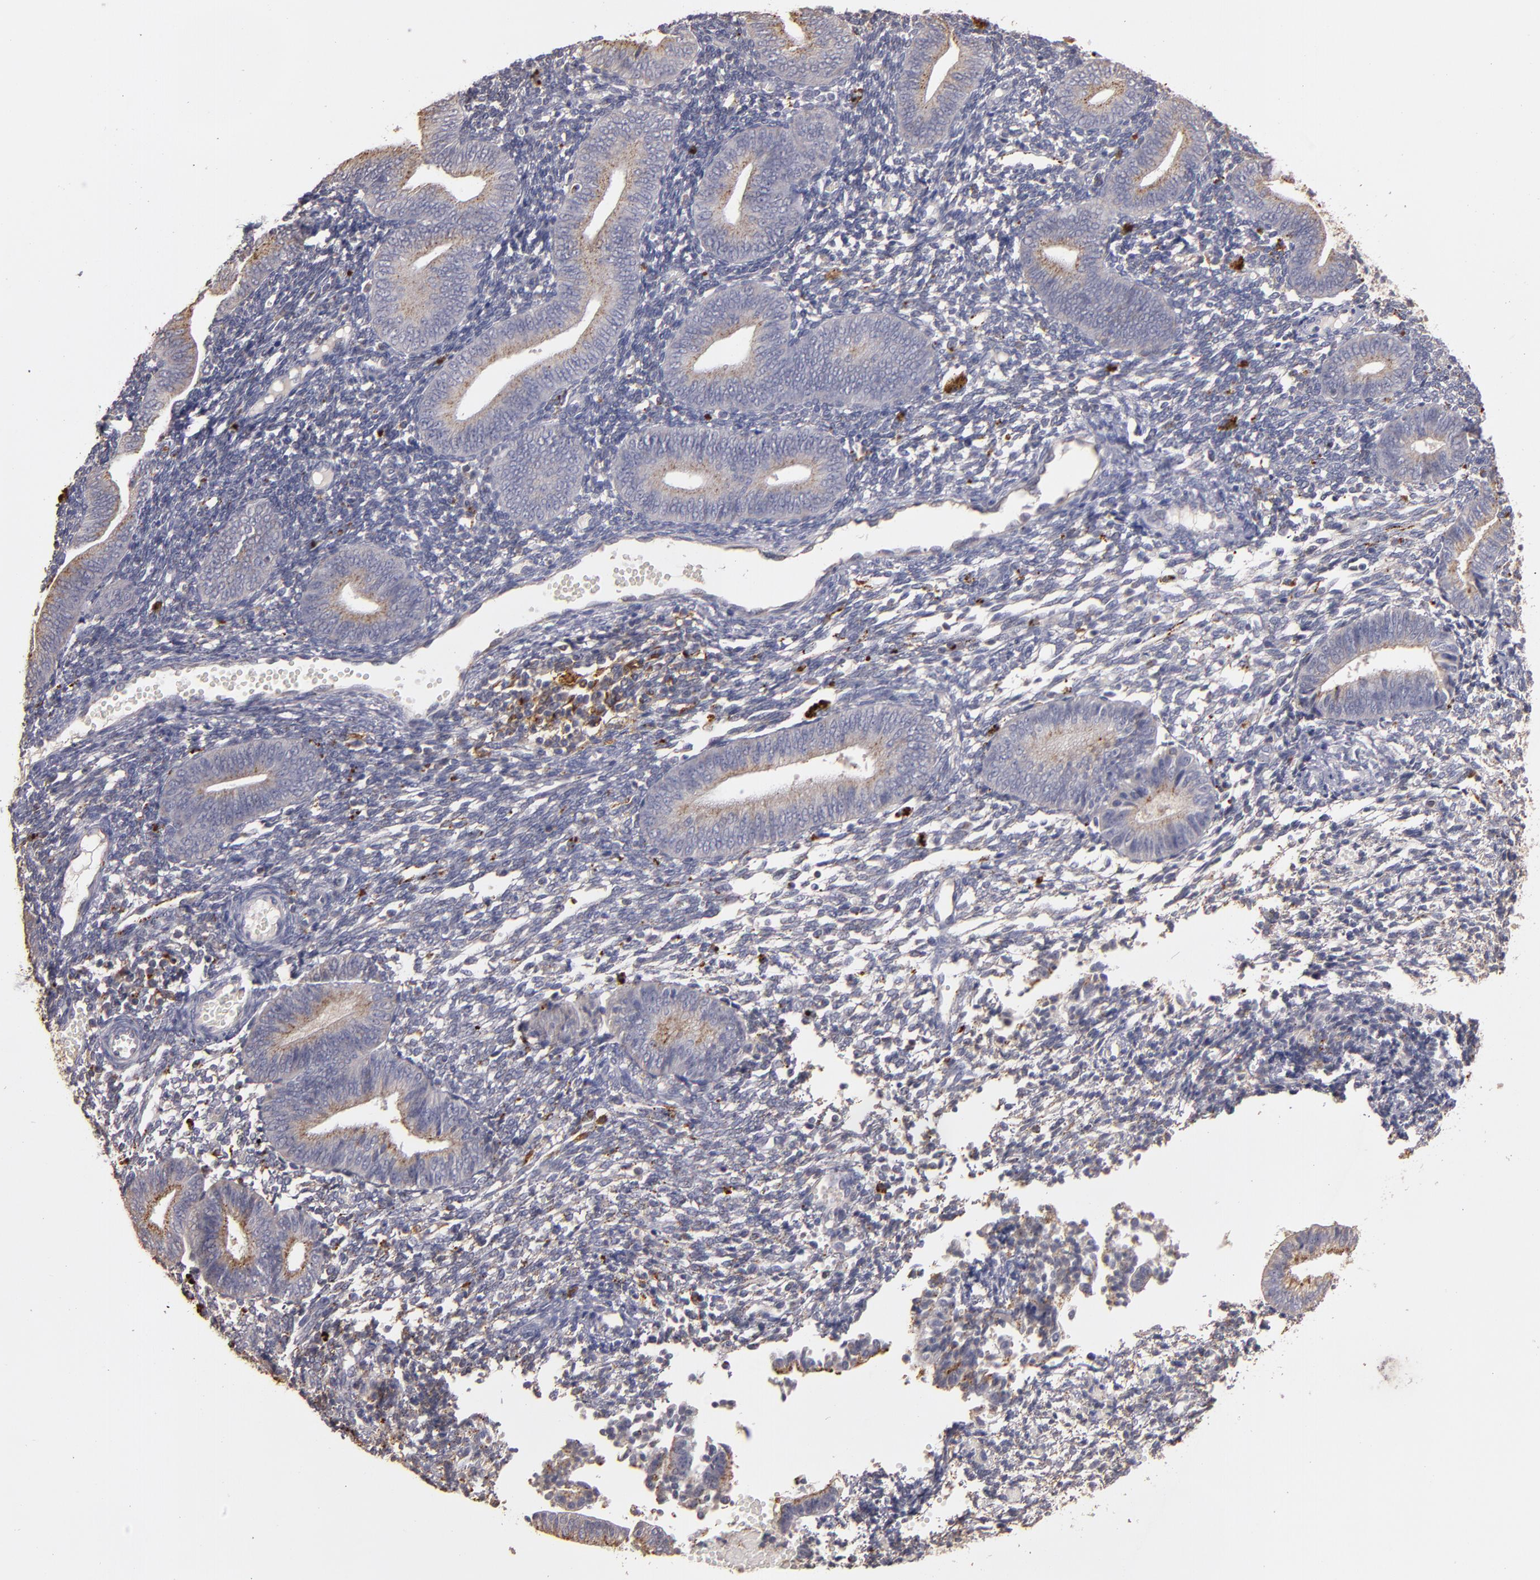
{"staining": {"intensity": "moderate", "quantity": "<25%", "location": "cytoplasmic/membranous"}, "tissue": "endometrium", "cell_type": "Cells in endometrial stroma", "image_type": "normal", "snomed": [{"axis": "morphology", "description": "Normal tissue, NOS"}, {"axis": "topography", "description": "Uterus"}, {"axis": "topography", "description": "Endometrium"}], "caption": "Protein expression analysis of normal human endometrium reveals moderate cytoplasmic/membranous positivity in approximately <25% of cells in endometrial stroma. Using DAB (3,3'-diaminobenzidine) (brown) and hematoxylin (blue) stains, captured at high magnification using brightfield microscopy.", "gene": "TRAF1", "patient": {"sex": "female", "age": 33}}